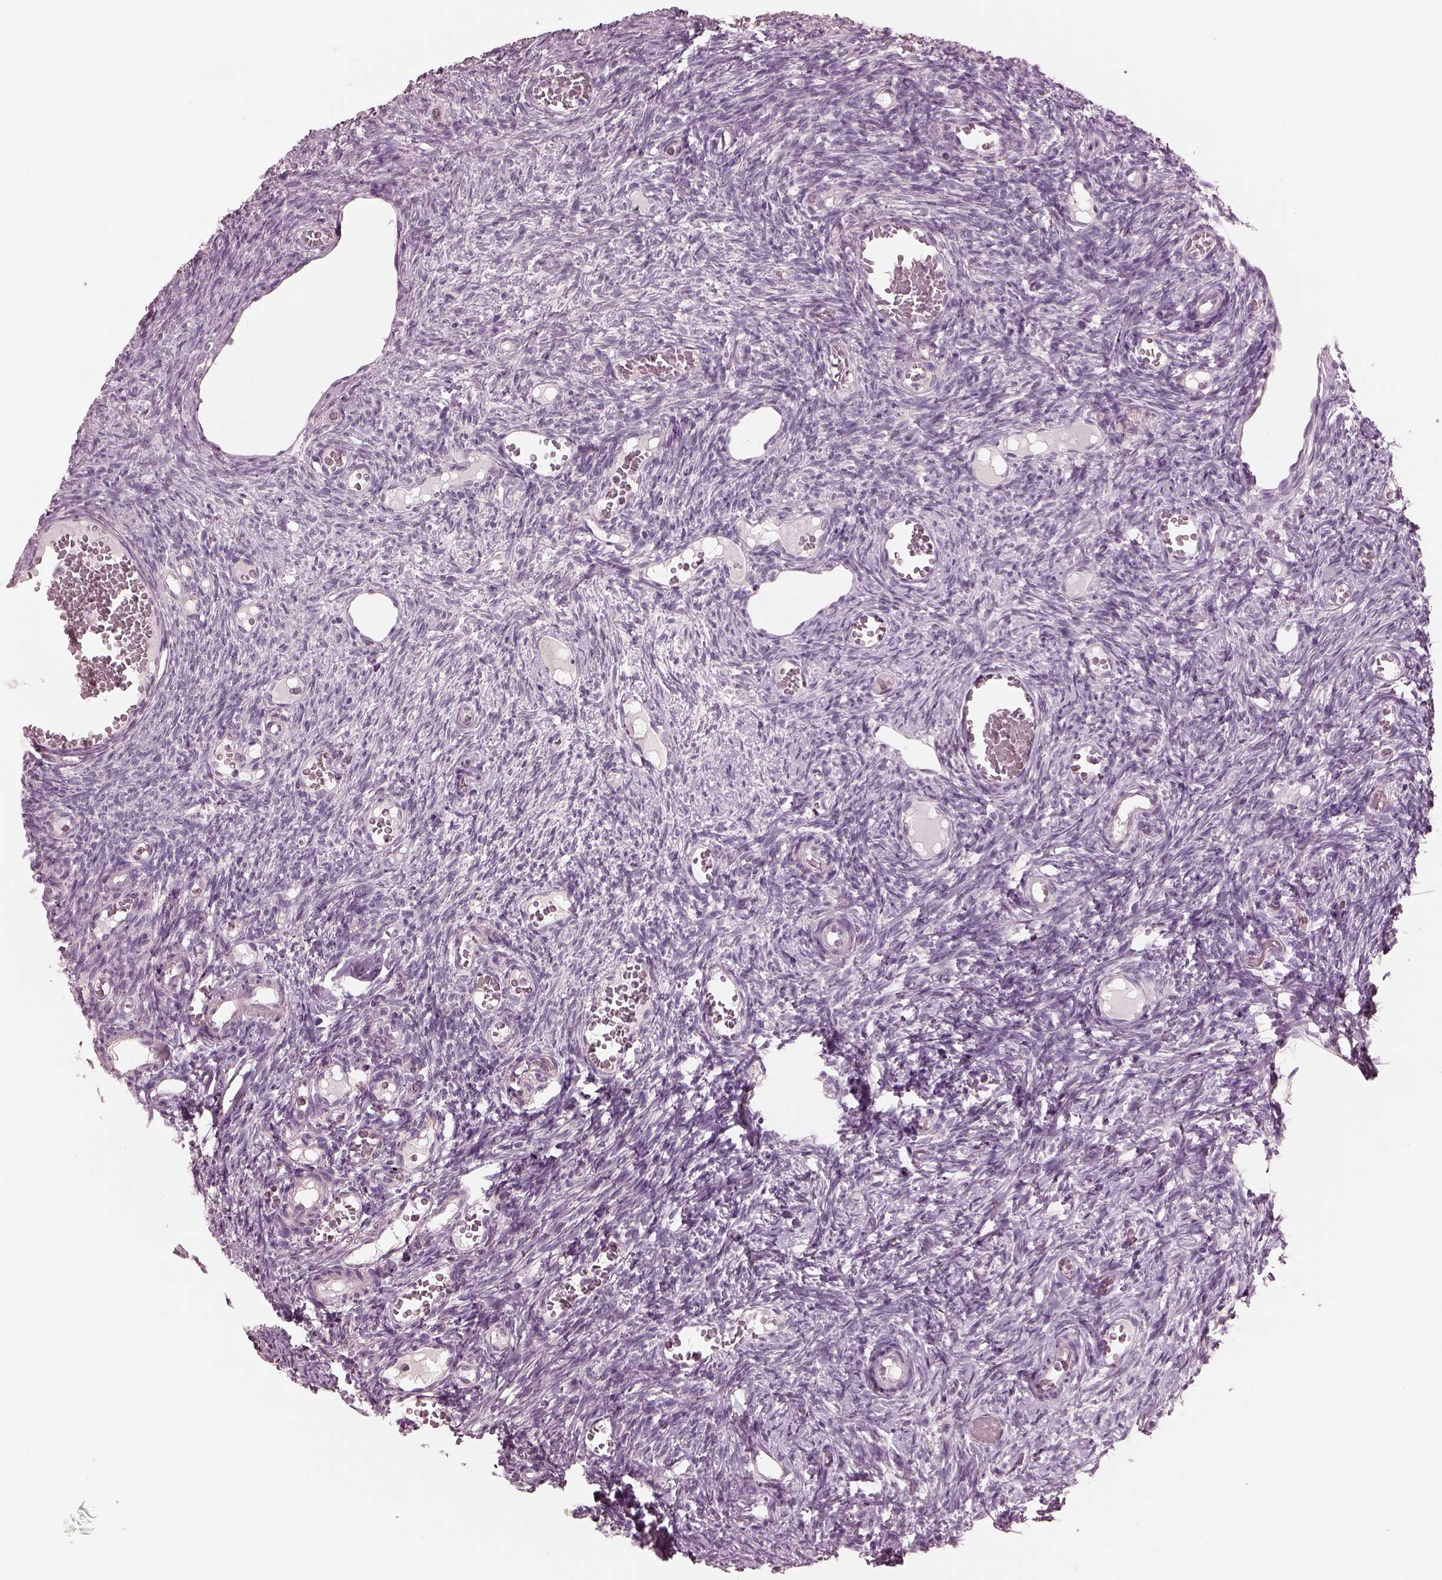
{"staining": {"intensity": "negative", "quantity": "none", "location": "none"}, "tissue": "ovary", "cell_type": "Ovarian stroma cells", "image_type": "normal", "snomed": [{"axis": "morphology", "description": "Normal tissue, NOS"}, {"axis": "topography", "description": "Ovary"}], "caption": "A histopathology image of ovary stained for a protein demonstrates no brown staining in ovarian stroma cells.", "gene": "OPTC", "patient": {"sex": "female", "age": 39}}